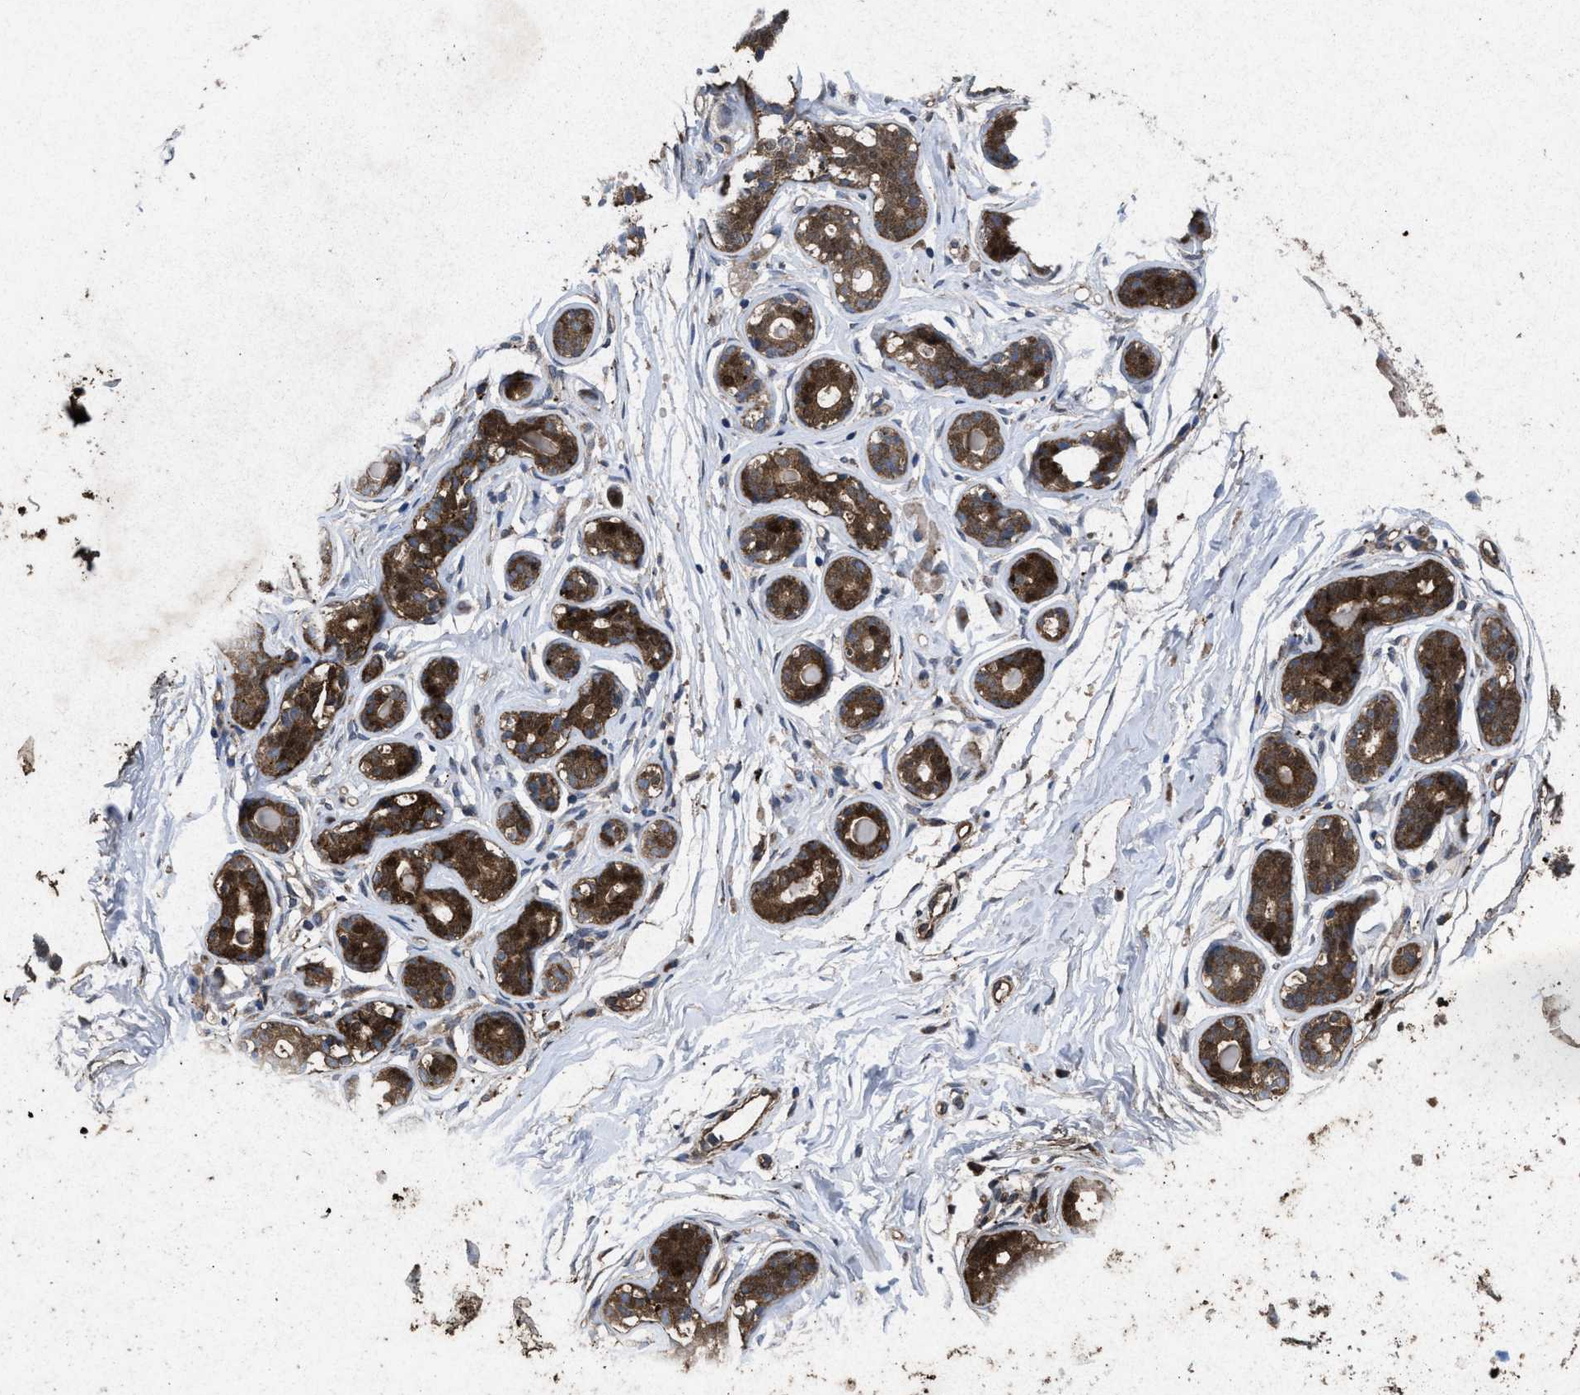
{"staining": {"intensity": "weak", "quantity": ">75%", "location": "cytoplasmic/membranous"}, "tissue": "breast", "cell_type": "Adipocytes", "image_type": "normal", "snomed": [{"axis": "morphology", "description": "Normal tissue, NOS"}, {"axis": "topography", "description": "Breast"}], "caption": "A low amount of weak cytoplasmic/membranous expression is appreciated in about >75% of adipocytes in normal breast.", "gene": "MSI2", "patient": {"sex": "female", "age": 23}}